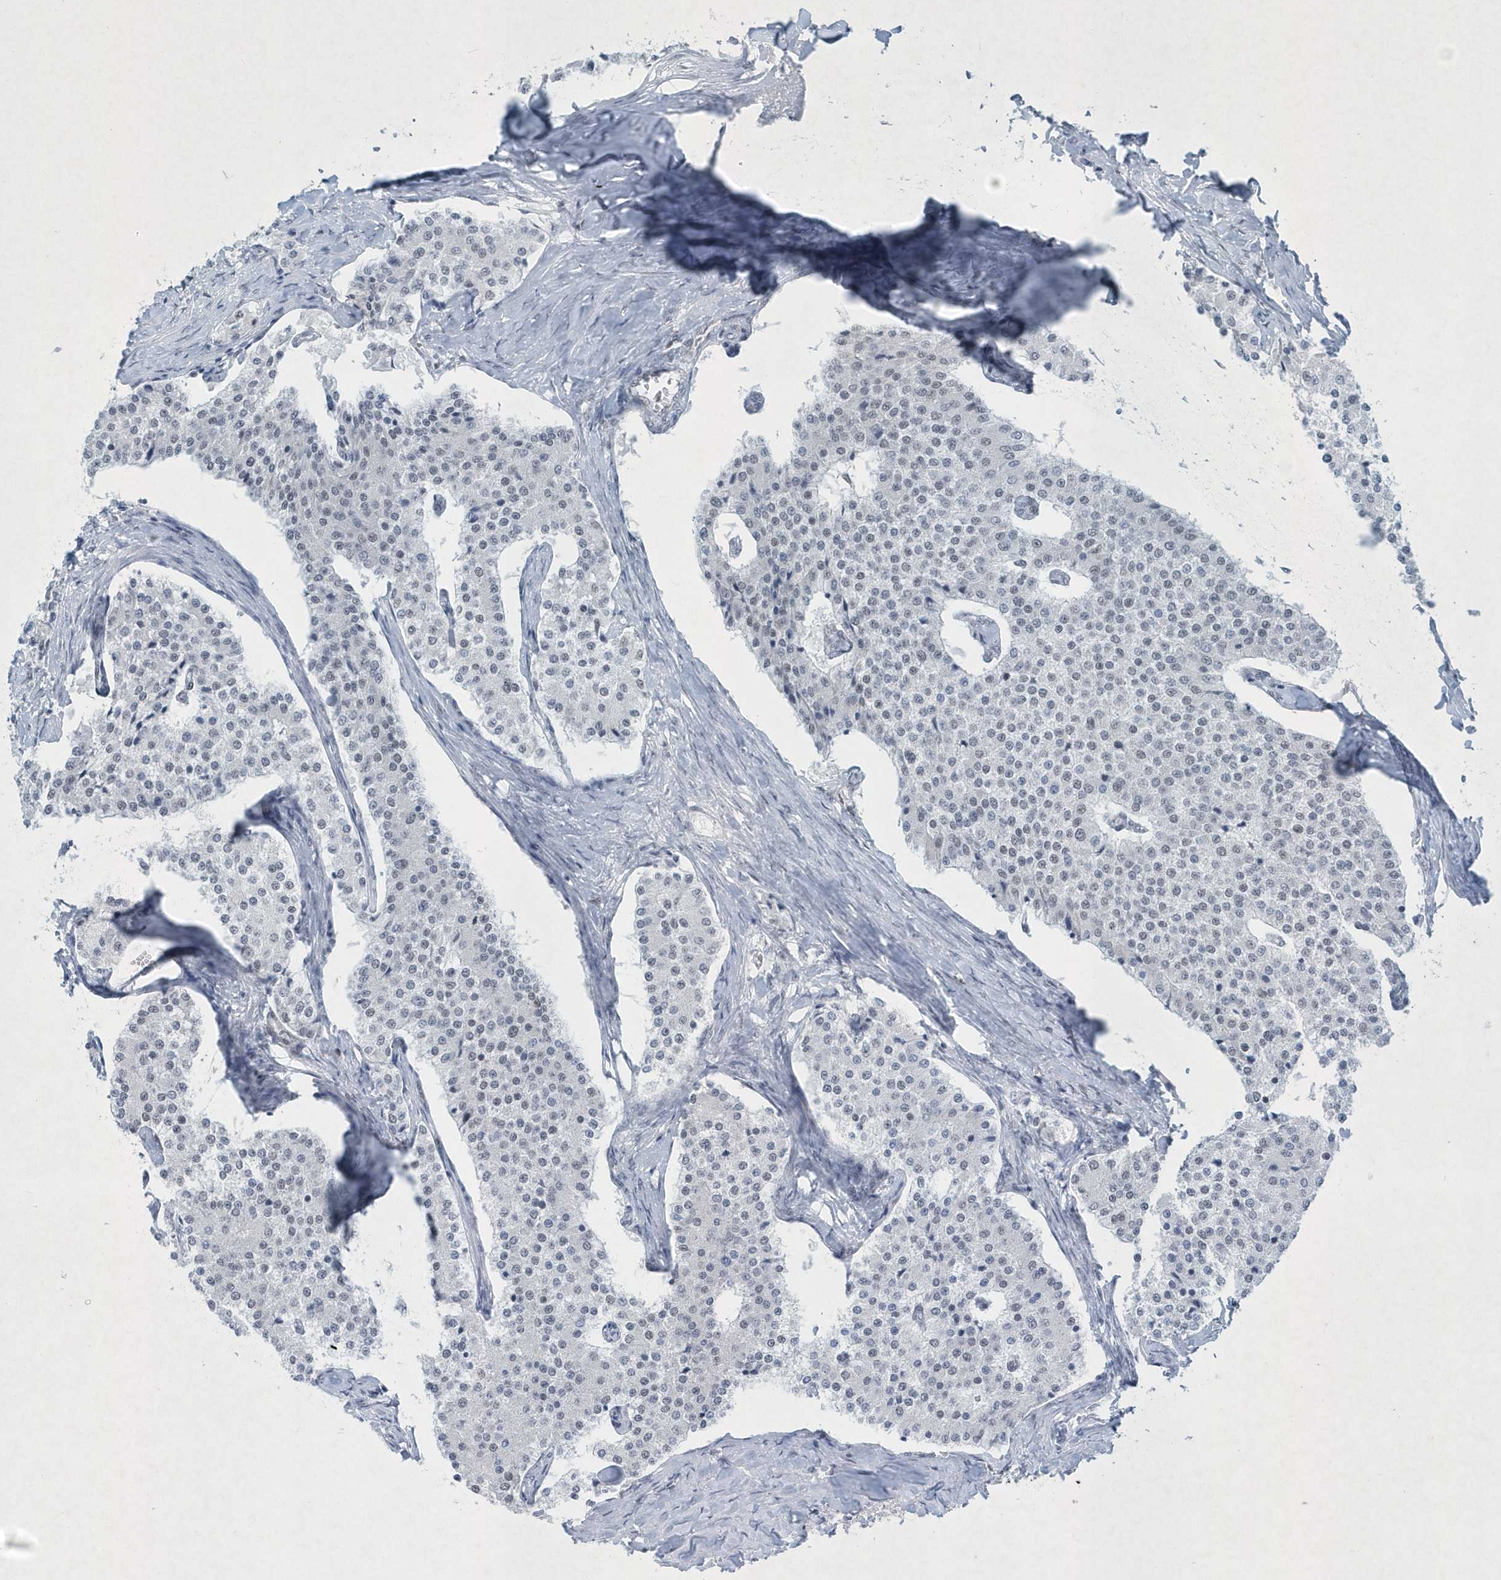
{"staining": {"intensity": "negative", "quantity": "none", "location": "none"}, "tissue": "carcinoid", "cell_type": "Tumor cells", "image_type": "cancer", "snomed": [{"axis": "morphology", "description": "Carcinoid, malignant, NOS"}, {"axis": "topography", "description": "Colon"}], "caption": "Immunohistochemistry (IHC) micrograph of malignant carcinoid stained for a protein (brown), which exhibits no expression in tumor cells.", "gene": "DCLRE1A", "patient": {"sex": "female", "age": 52}}